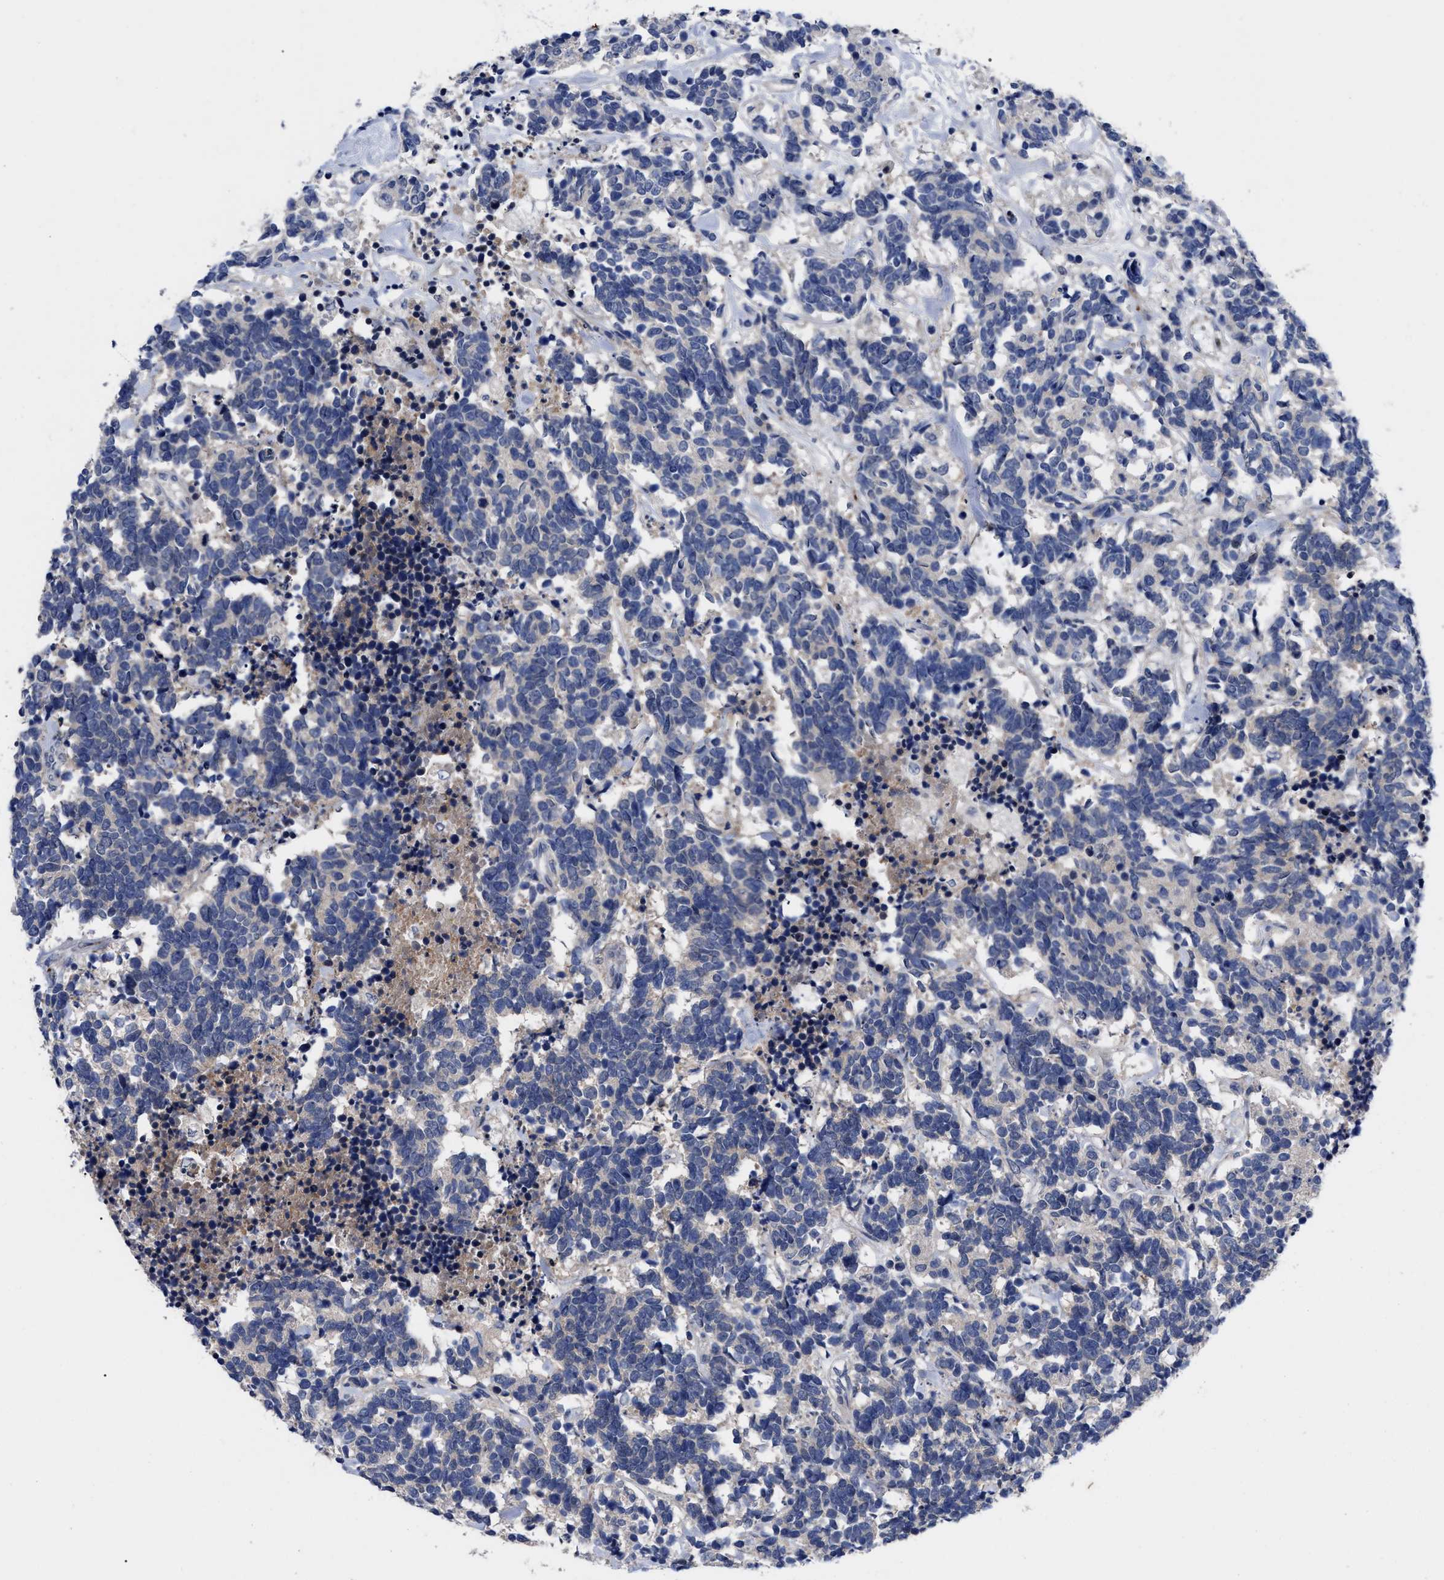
{"staining": {"intensity": "negative", "quantity": "none", "location": "none"}, "tissue": "carcinoid", "cell_type": "Tumor cells", "image_type": "cancer", "snomed": [{"axis": "morphology", "description": "Carcinoma, NOS"}, {"axis": "morphology", "description": "Carcinoid, malignant, NOS"}, {"axis": "topography", "description": "Urinary bladder"}], "caption": "Human carcinoid stained for a protein using immunohistochemistry (IHC) exhibits no staining in tumor cells.", "gene": "CCN5", "patient": {"sex": "male", "age": 57}}